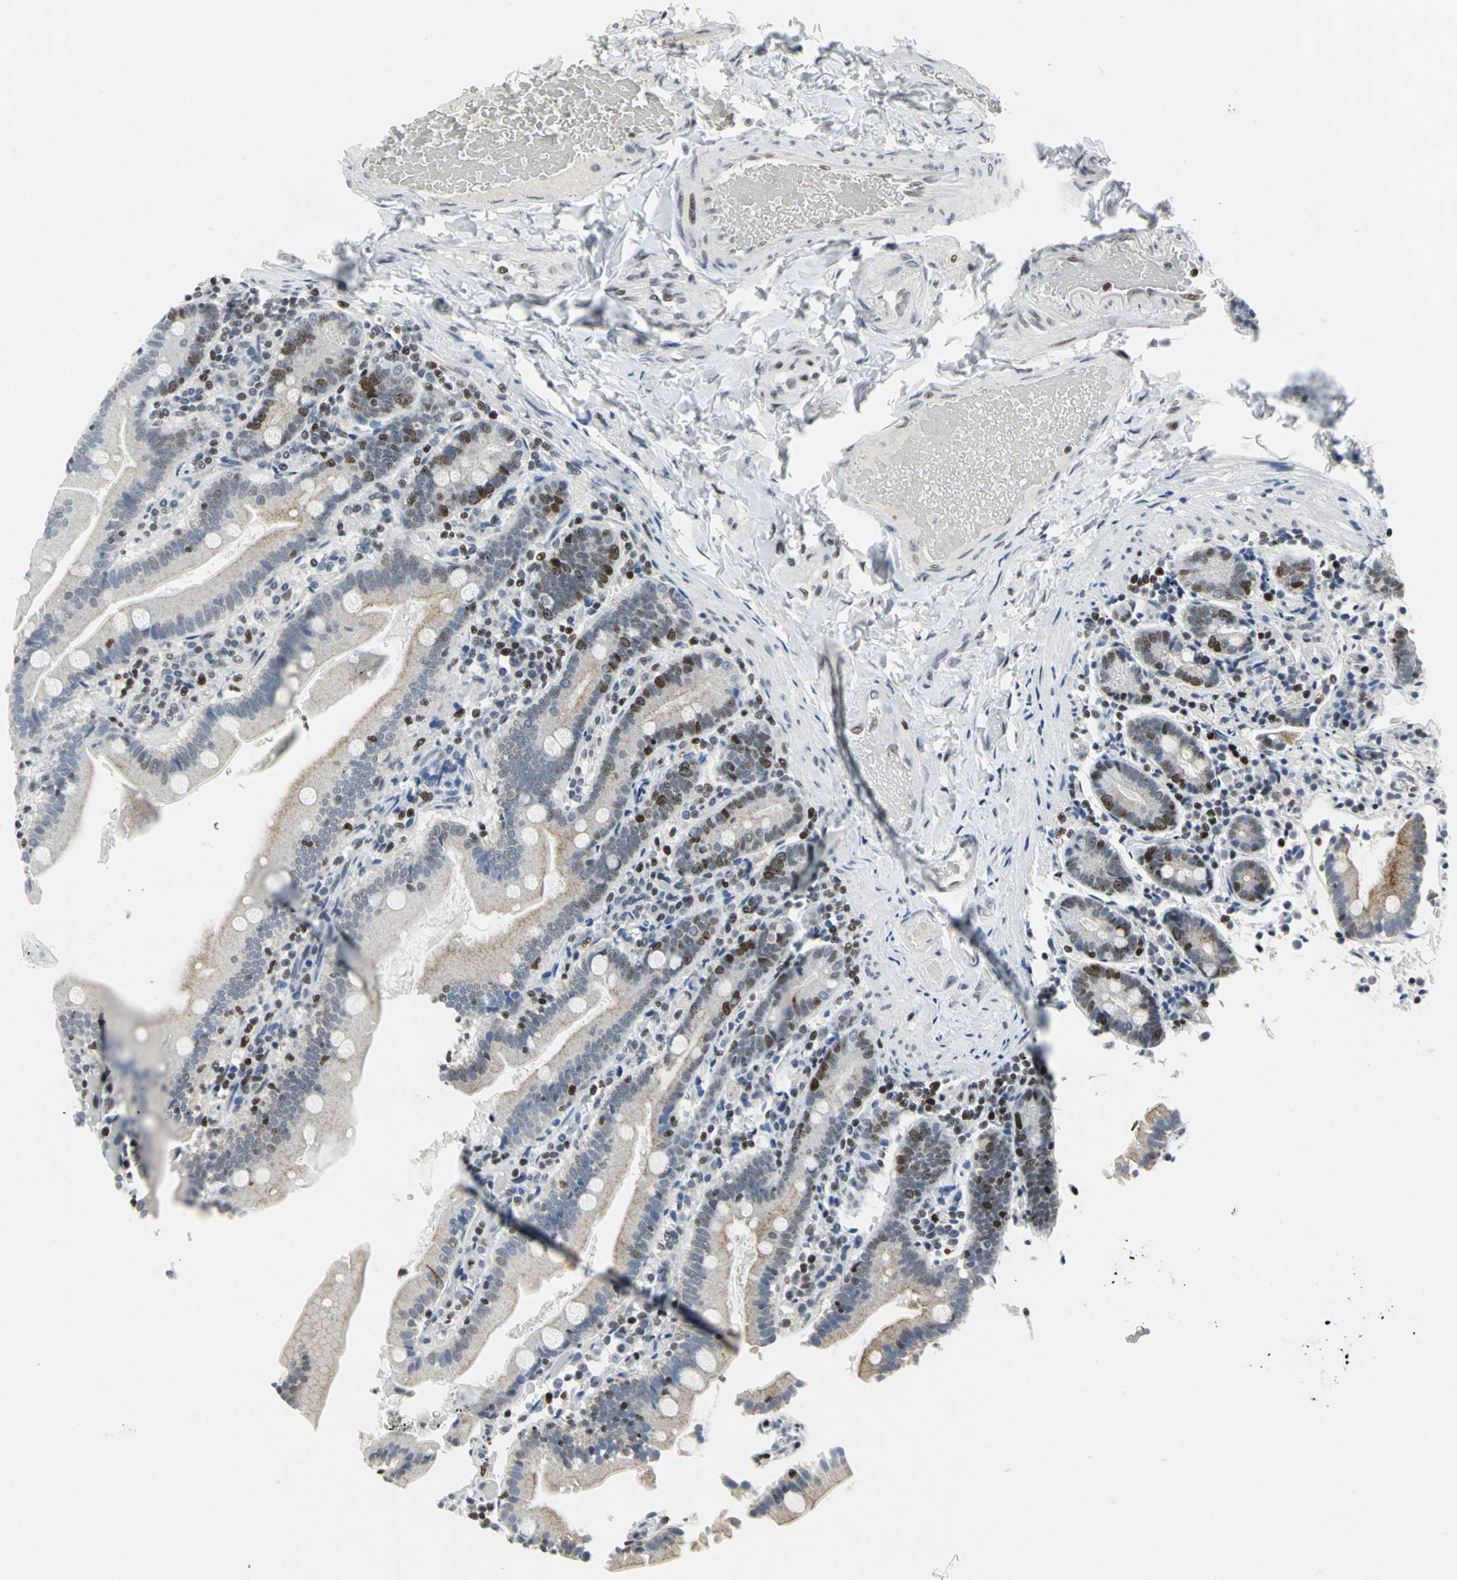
{"staining": {"intensity": "moderate", "quantity": "<25%", "location": "nuclear"}, "tissue": "duodenum", "cell_type": "Glandular cells", "image_type": "normal", "snomed": [{"axis": "morphology", "description": "Normal tissue, NOS"}, {"axis": "topography", "description": "Duodenum"}], "caption": "Moderate nuclear protein positivity is appreciated in about <25% of glandular cells in duodenum.", "gene": "RPA1", "patient": {"sex": "female", "age": 53}}